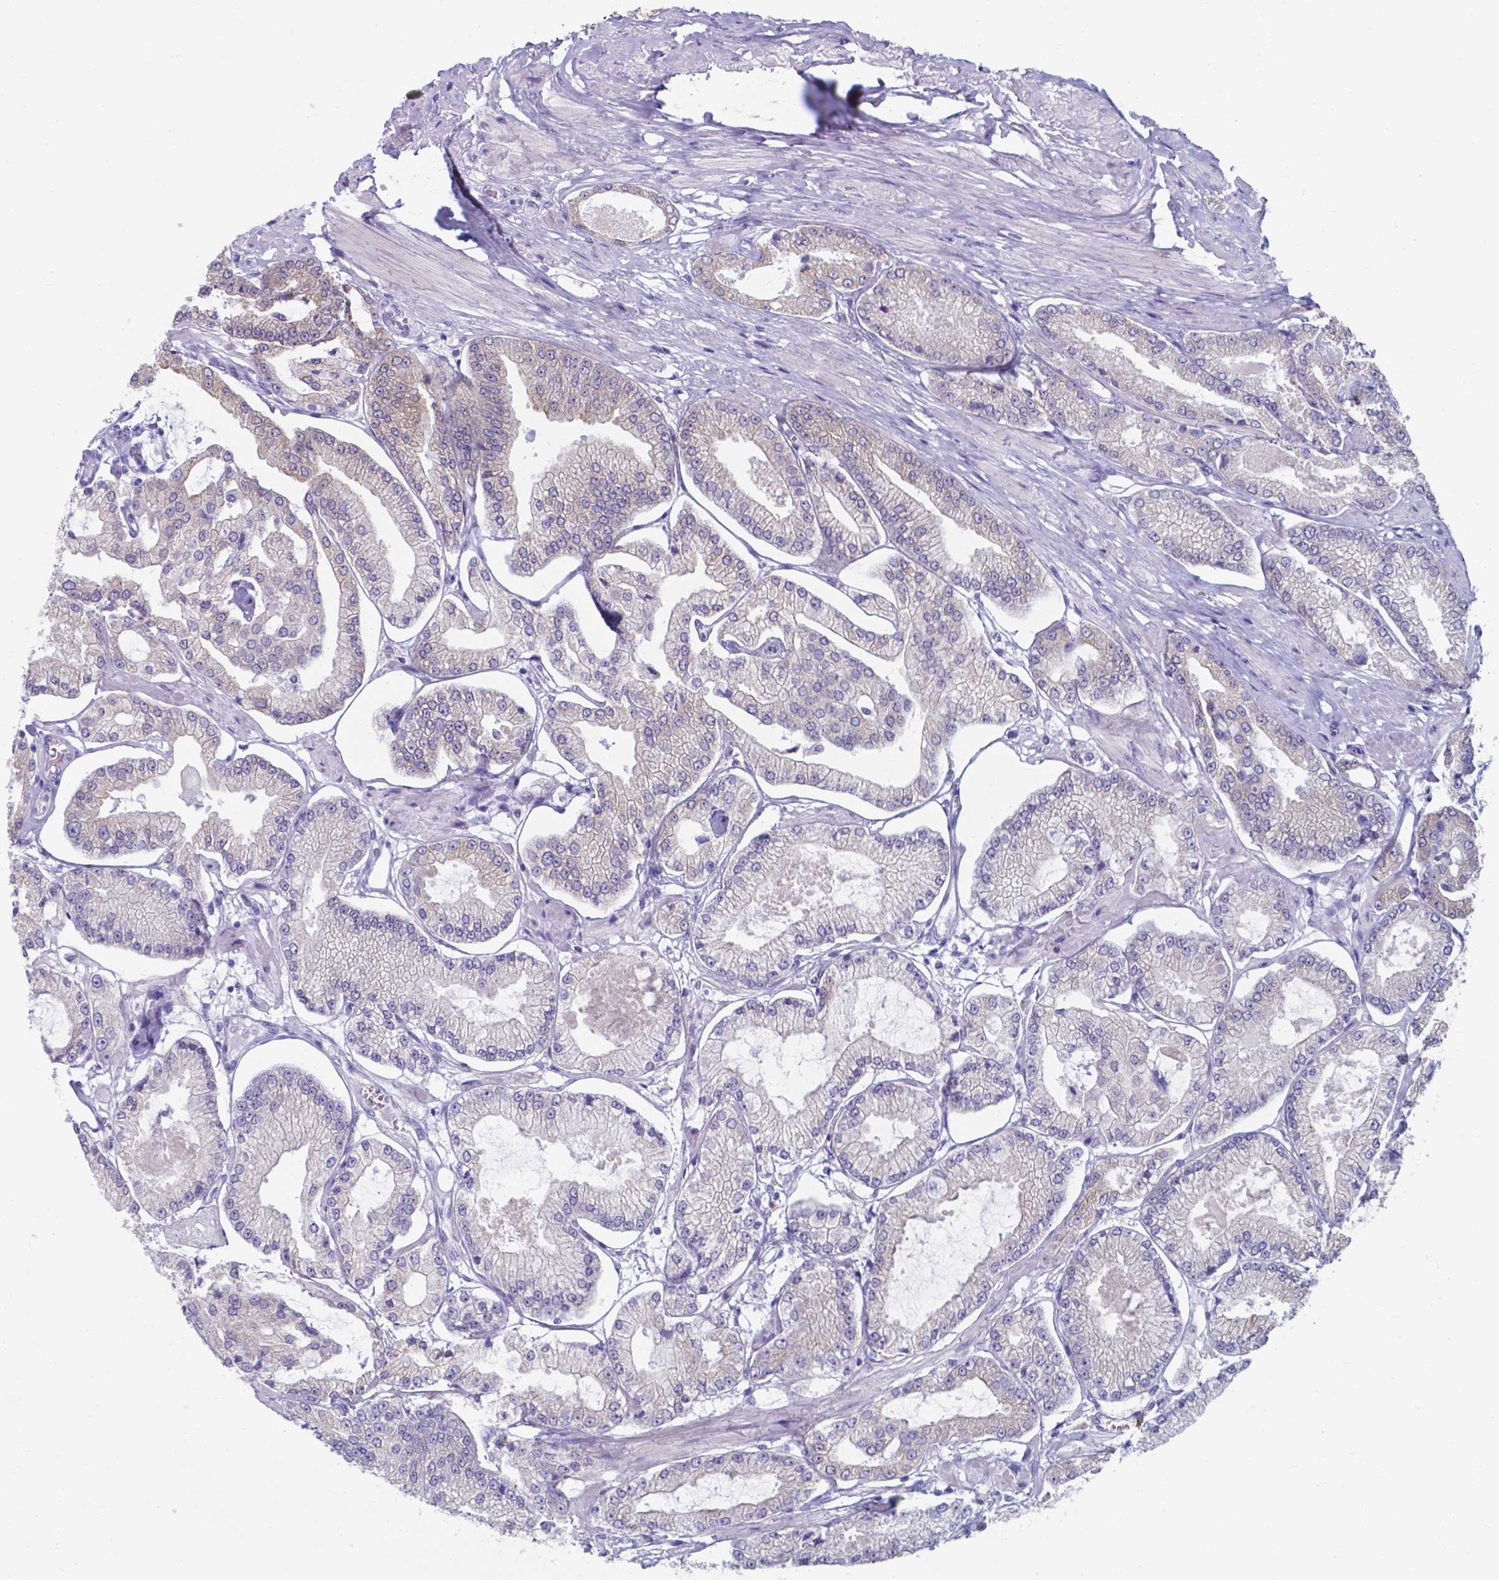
{"staining": {"intensity": "negative", "quantity": "none", "location": "none"}, "tissue": "prostate cancer", "cell_type": "Tumor cells", "image_type": "cancer", "snomed": [{"axis": "morphology", "description": "Adenocarcinoma, Low grade"}, {"axis": "topography", "description": "Prostate"}], "caption": "High power microscopy photomicrograph of an IHC micrograph of prostate cancer, revealing no significant staining in tumor cells. (Stains: DAB immunohistochemistry (IHC) with hematoxylin counter stain, Microscopy: brightfield microscopy at high magnification).", "gene": "UBE2J1", "patient": {"sex": "male", "age": 55}}